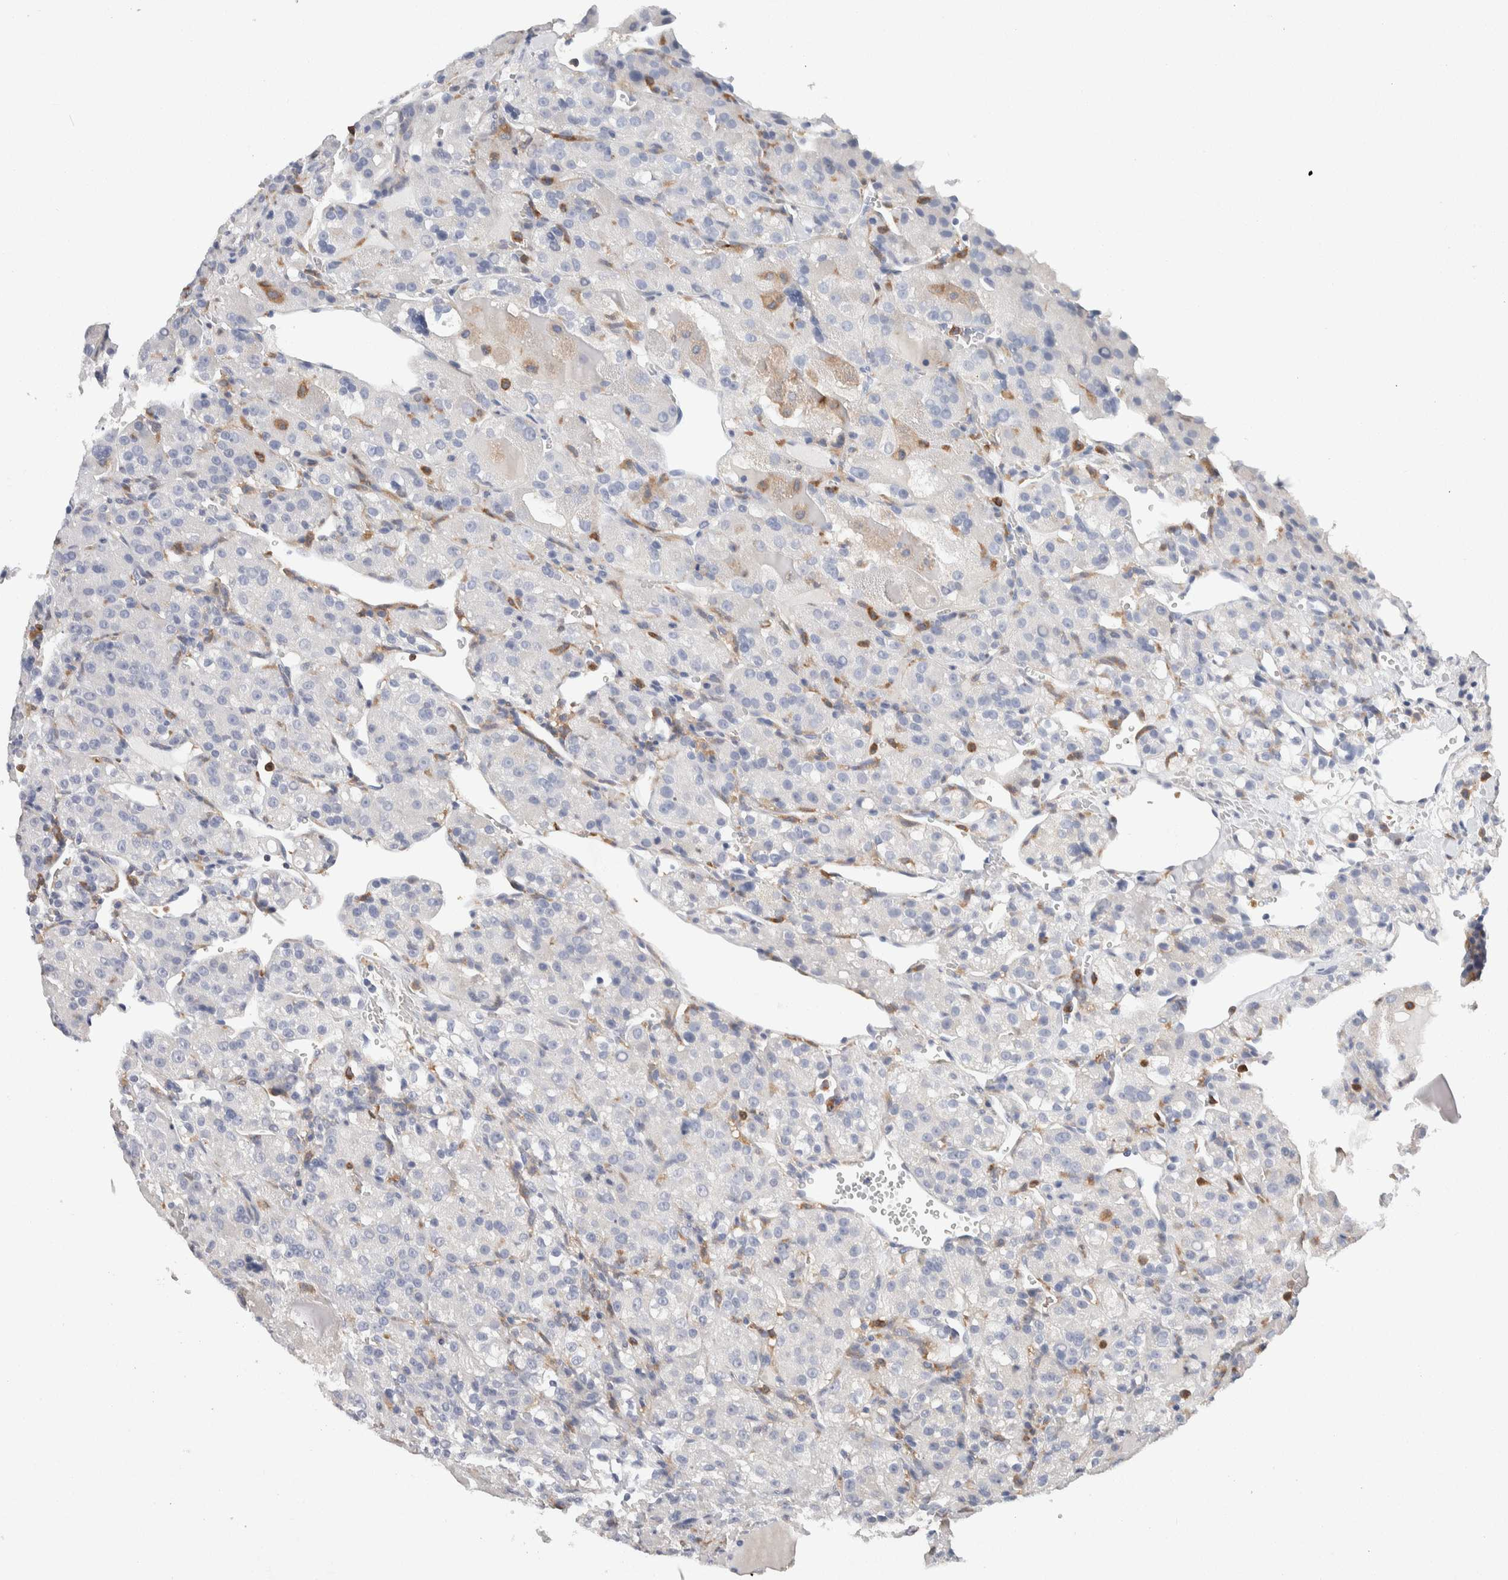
{"staining": {"intensity": "negative", "quantity": "none", "location": "none"}, "tissue": "renal cancer", "cell_type": "Tumor cells", "image_type": "cancer", "snomed": [{"axis": "morphology", "description": "Normal tissue, NOS"}, {"axis": "morphology", "description": "Adenocarcinoma, NOS"}, {"axis": "topography", "description": "Kidney"}], "caption": "Immunohistochemistry micrograph of neoplastic tissue: human adenocarcinoma (renal) stained with DAB (3,3'-diaminobenzidine) demonstrates no significant protein expression in tumor cells.", "gene": "NCF2", "patient": {"sex": "male", "age": 61}}